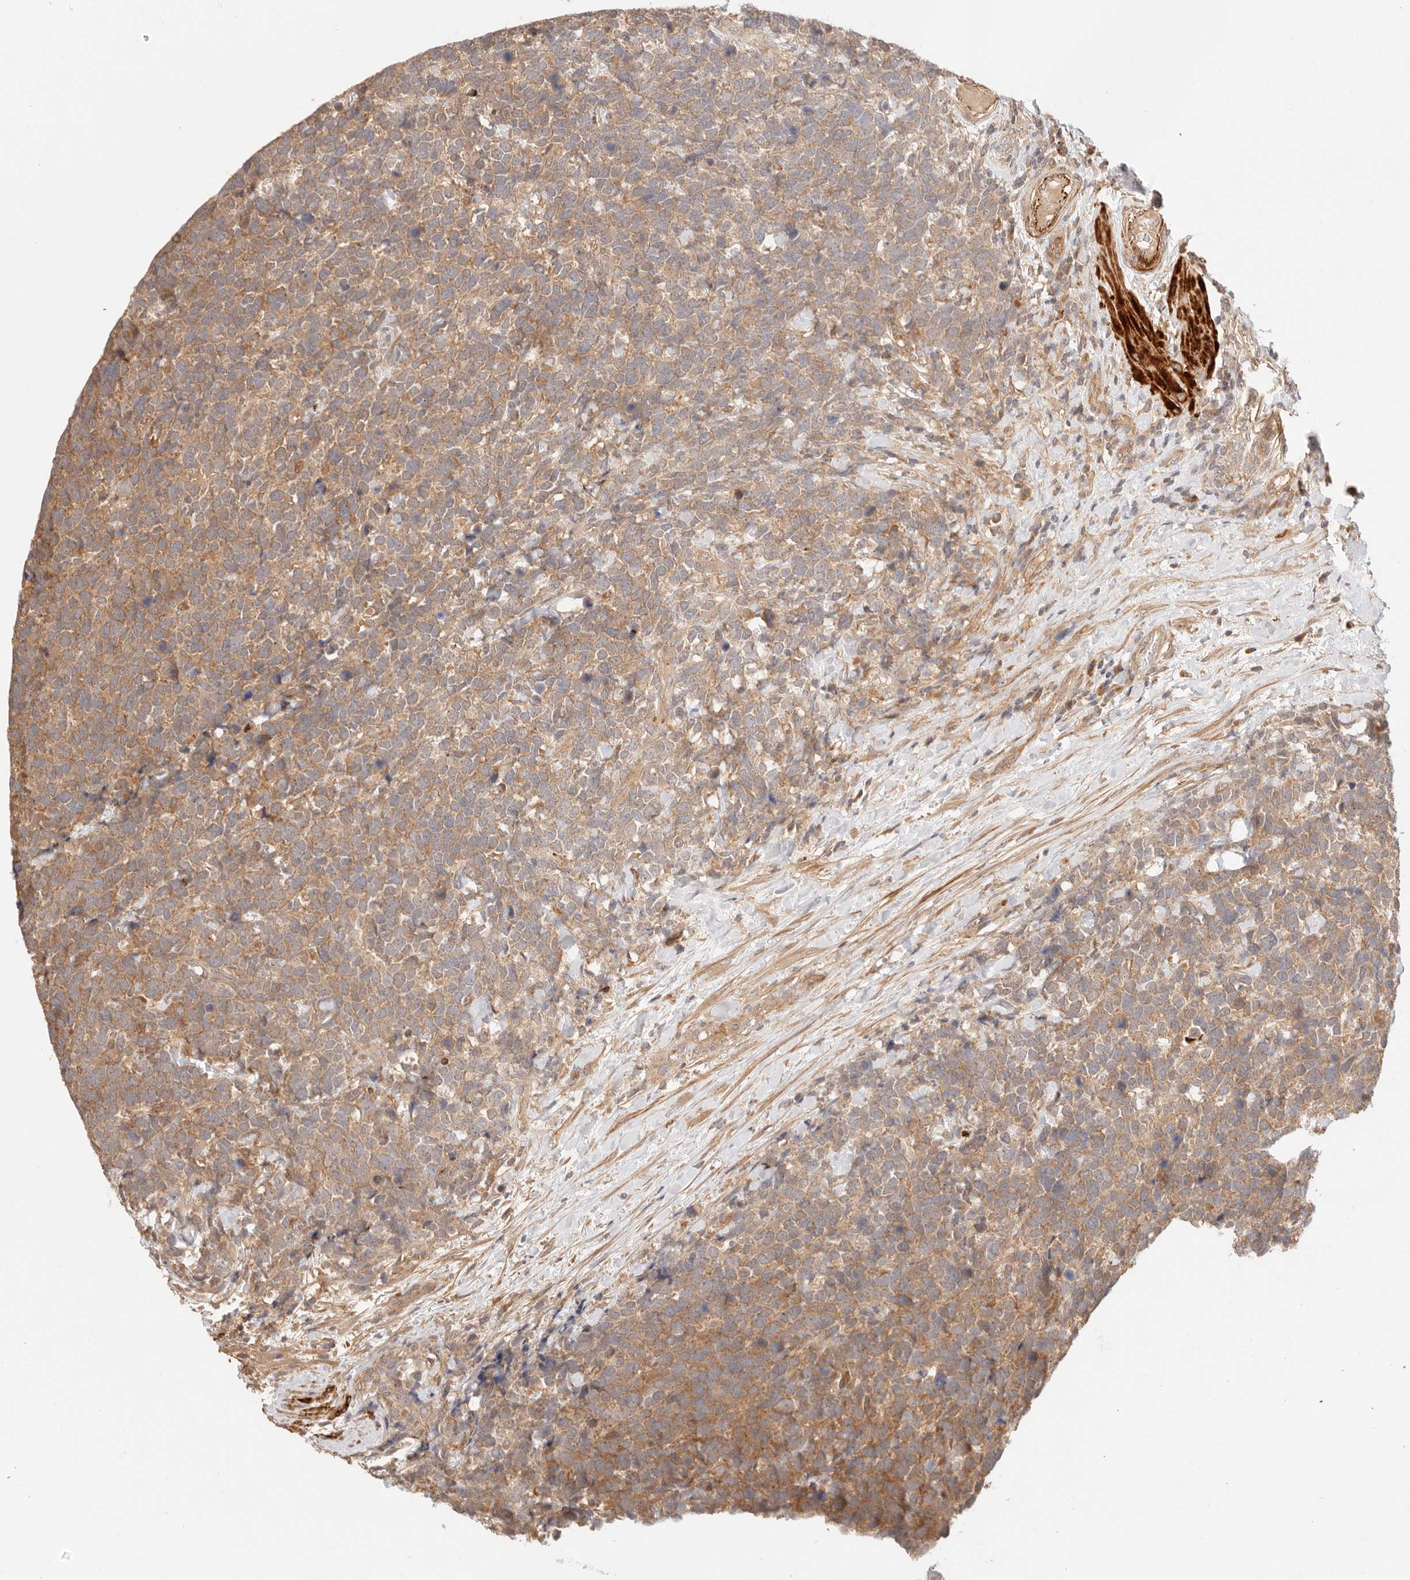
{"staining": {"intensity": "moderate", "quantity": ">75%", "location": "cytoplasmic/membranous"}, "tissue": "urothelial cancer", "cell_type": "Tumor cells", "image_type": "cancer", "snomed": [{"axis": "morphology", "description": "Urothelial carcinoma, High grade"}, {"axis": "topography", "description": "Urinary bladder"}], "caption": "Brown immunohistochemical staining in high-grade urothelial carcinoma reveals moderate cytoplasmic/membranous expression in about >75% of tumor cells.", "gene": "IL1R2", "patient": {"sex": "female", "age": 82}}